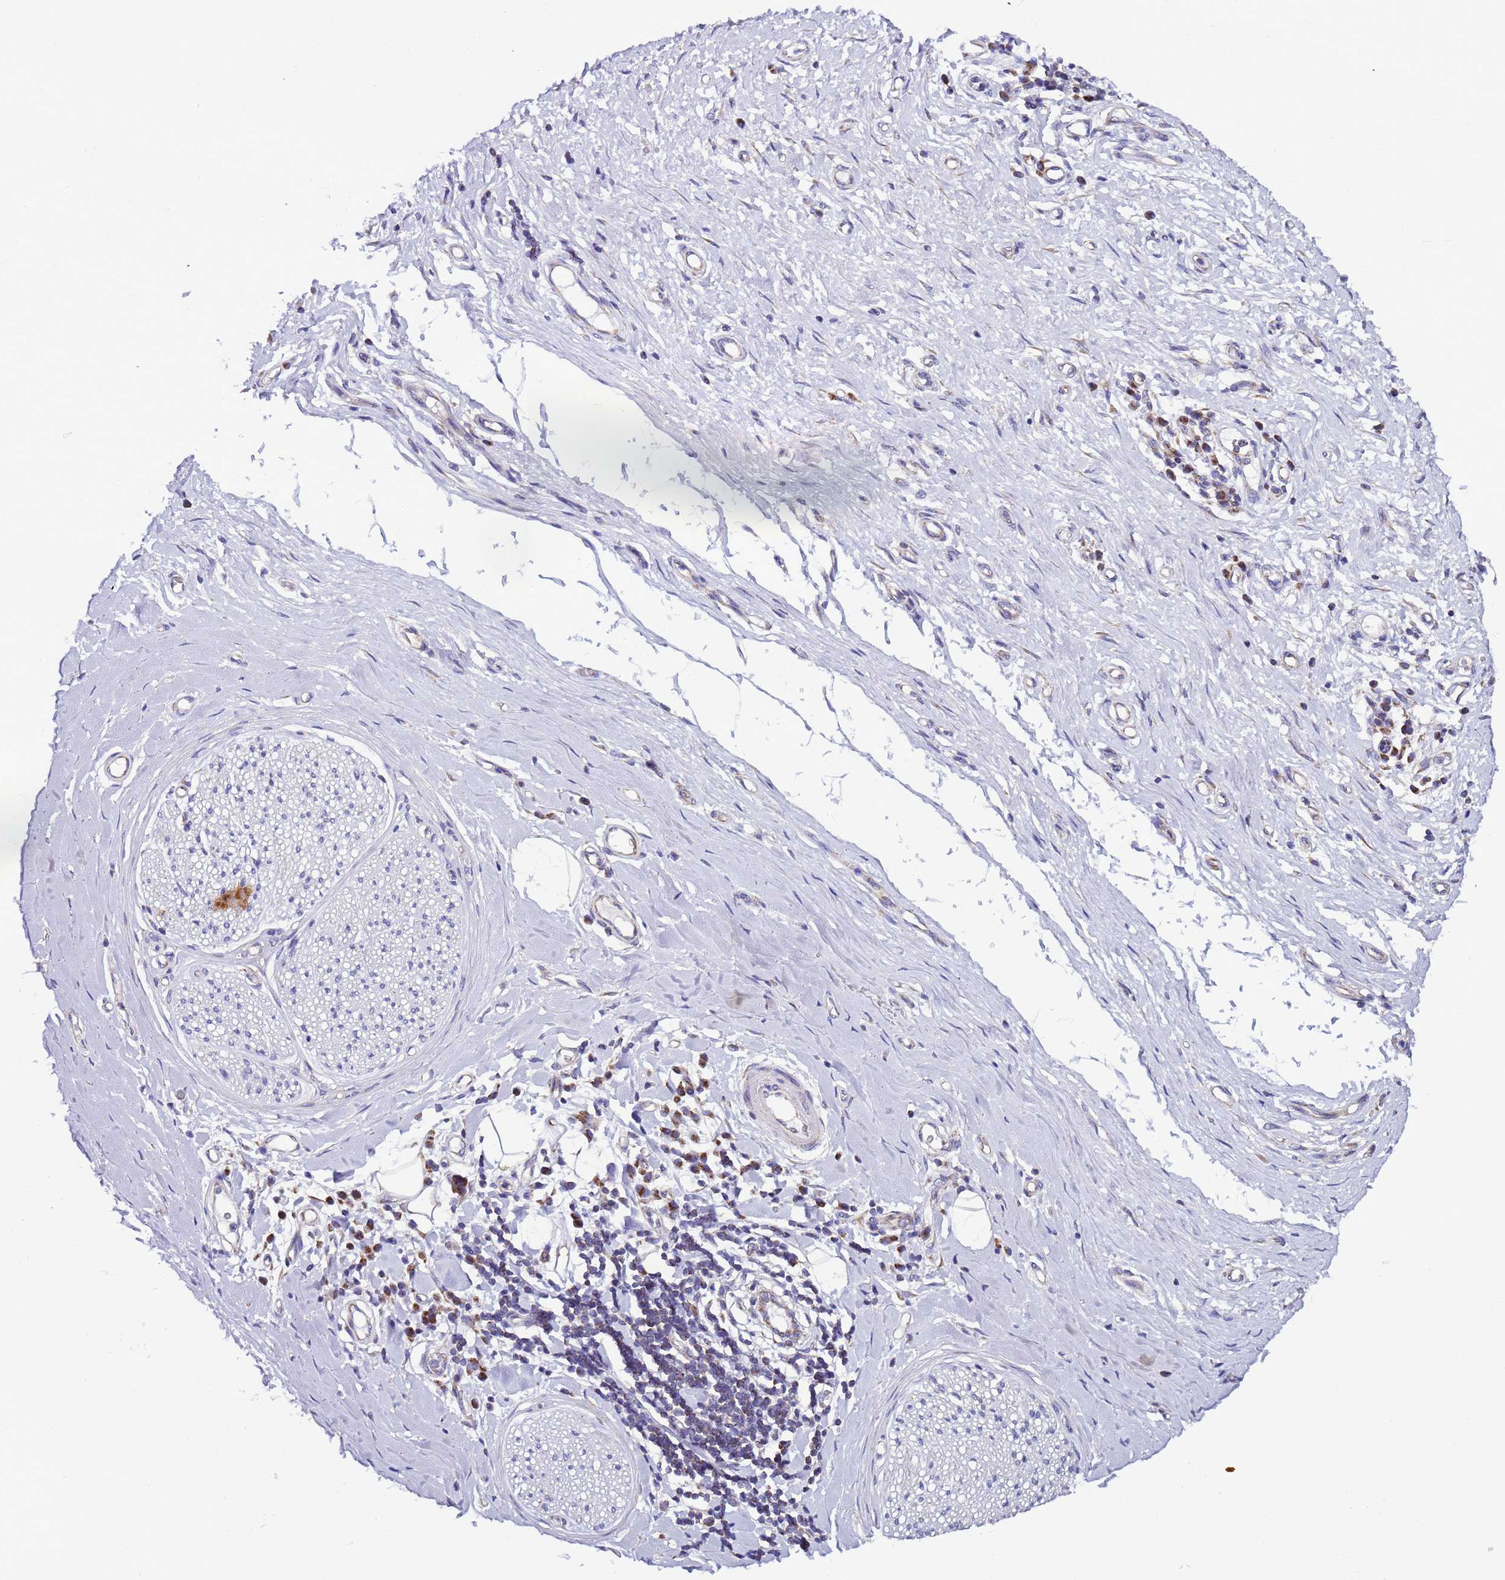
{"staining": {"intensity": "negative", "quantity": "none", "location": "none"}, "tissue": "adipose tissue", "cell_type": "Adipocytes", "image_type": "normal", "snomed": [{"axis": "morphology", "description": "Normal tissue, NOS"}, {"axis": "morphology", "description": "Adenocarcinoma, NOS"}, {"axis": "topography", "description": "Esophagus"}, {"axis": "topography", "description": "Stomach, upper"}, {"axis": "topography", "description": "Peripheral nerve tissue"}], "caption": "Micrograph shows no protein staining in adipocytes of unremarkable adipose tissue.", "gene": "AHI1", "patient": {"sex": "male", "age": 62}}